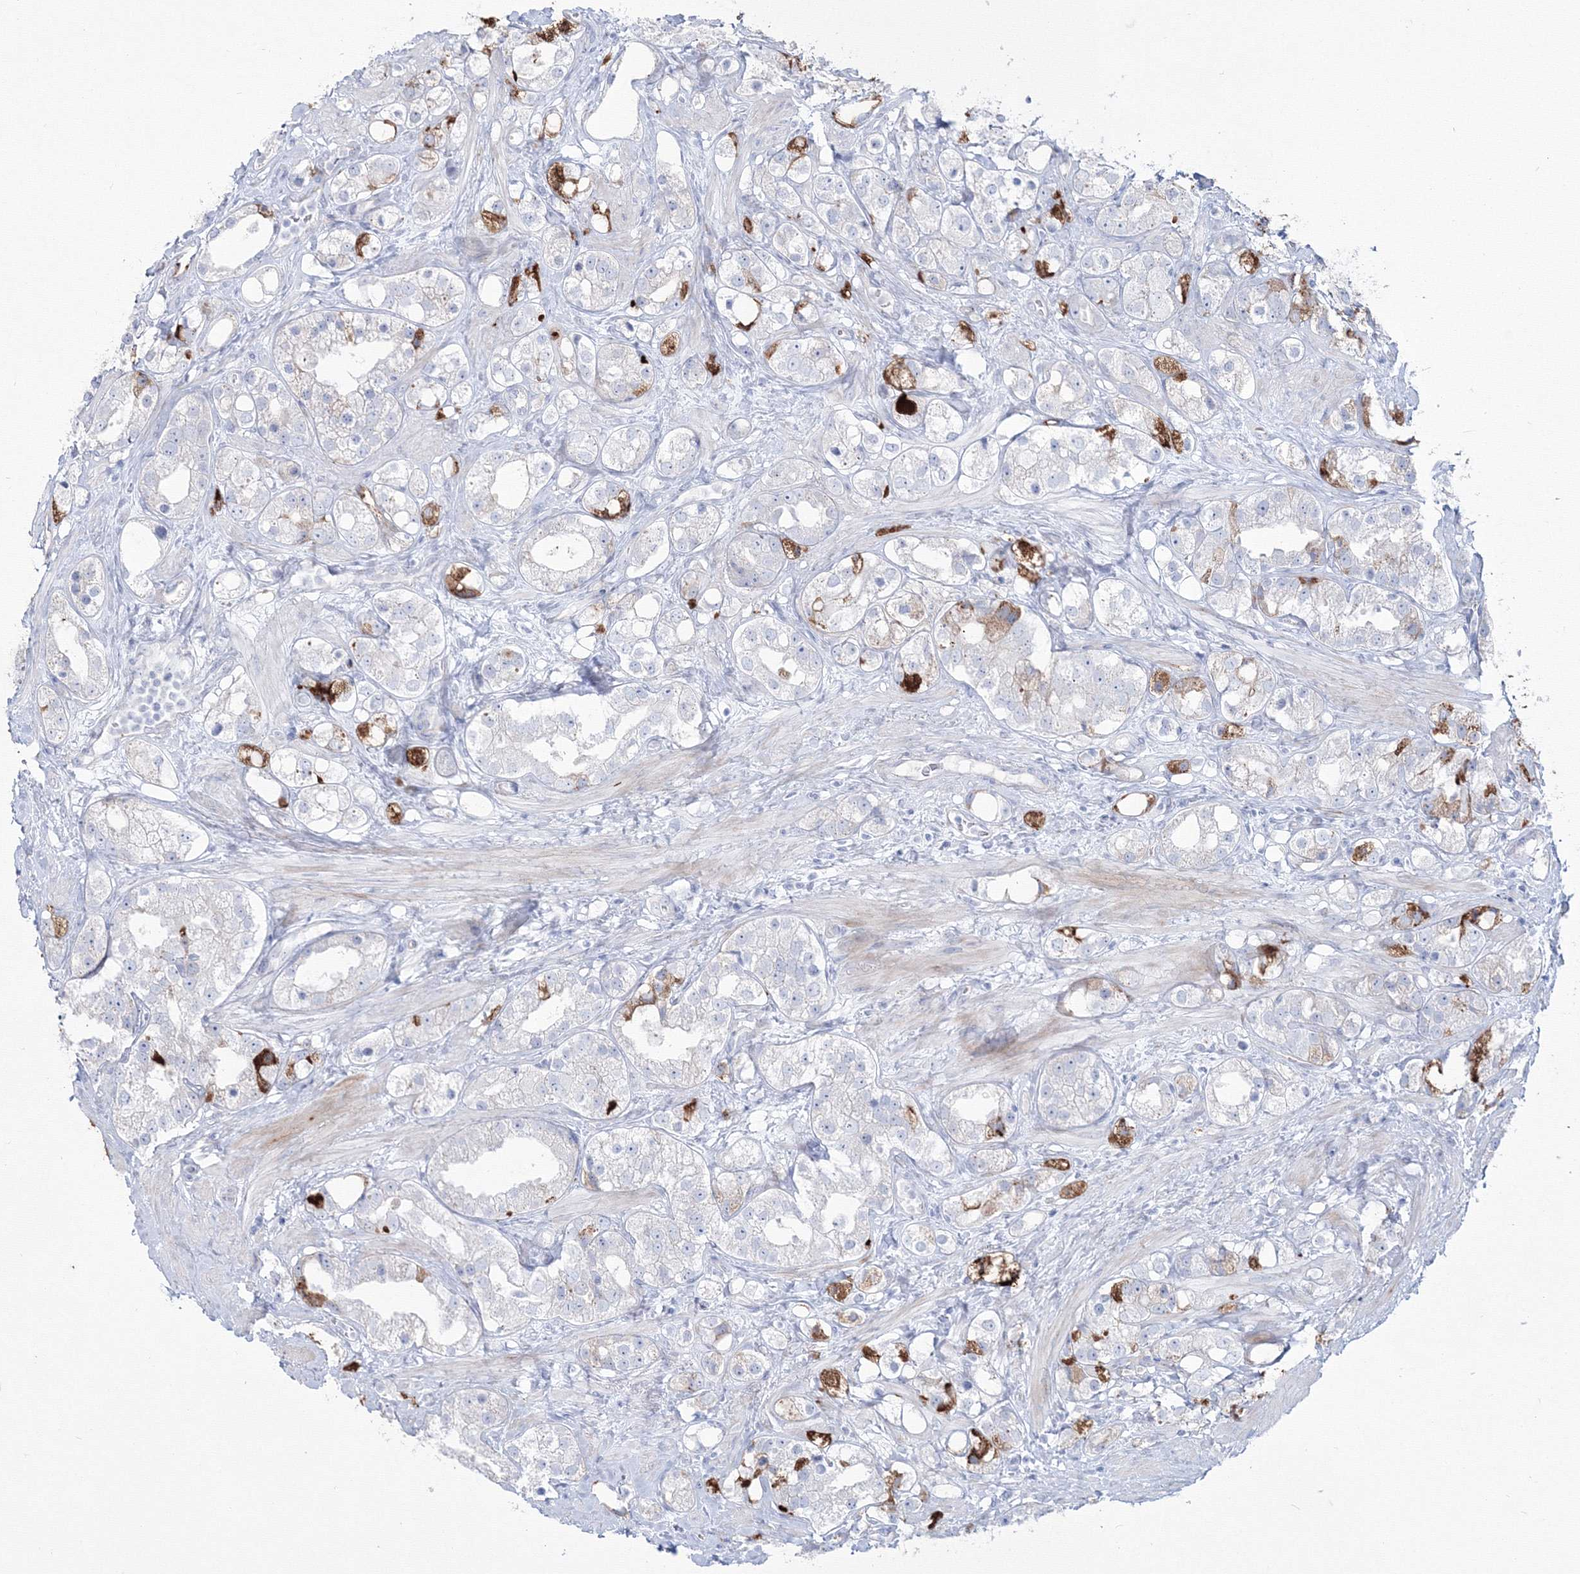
{"staining": {"intensity": "negative", "quantity": "none", "location": "none"}, "tissue": "prostate cancer", "cell_type": "Tumor cells", "image_type": "cancer", "snomed": [{"axis": "morphology", "description": "Adenocarcinoma, NOS"}, {"axis": "topography", "description": "Prostate"}], "caption": "Immunohistochemistry (IHC) histopathology image of prostate adenocarcinoma stained for a protein (brown), which exhibits no expression in tumor cells.", "gene": "HYAL2", "patient": {"sex": "male", "age": 79}}